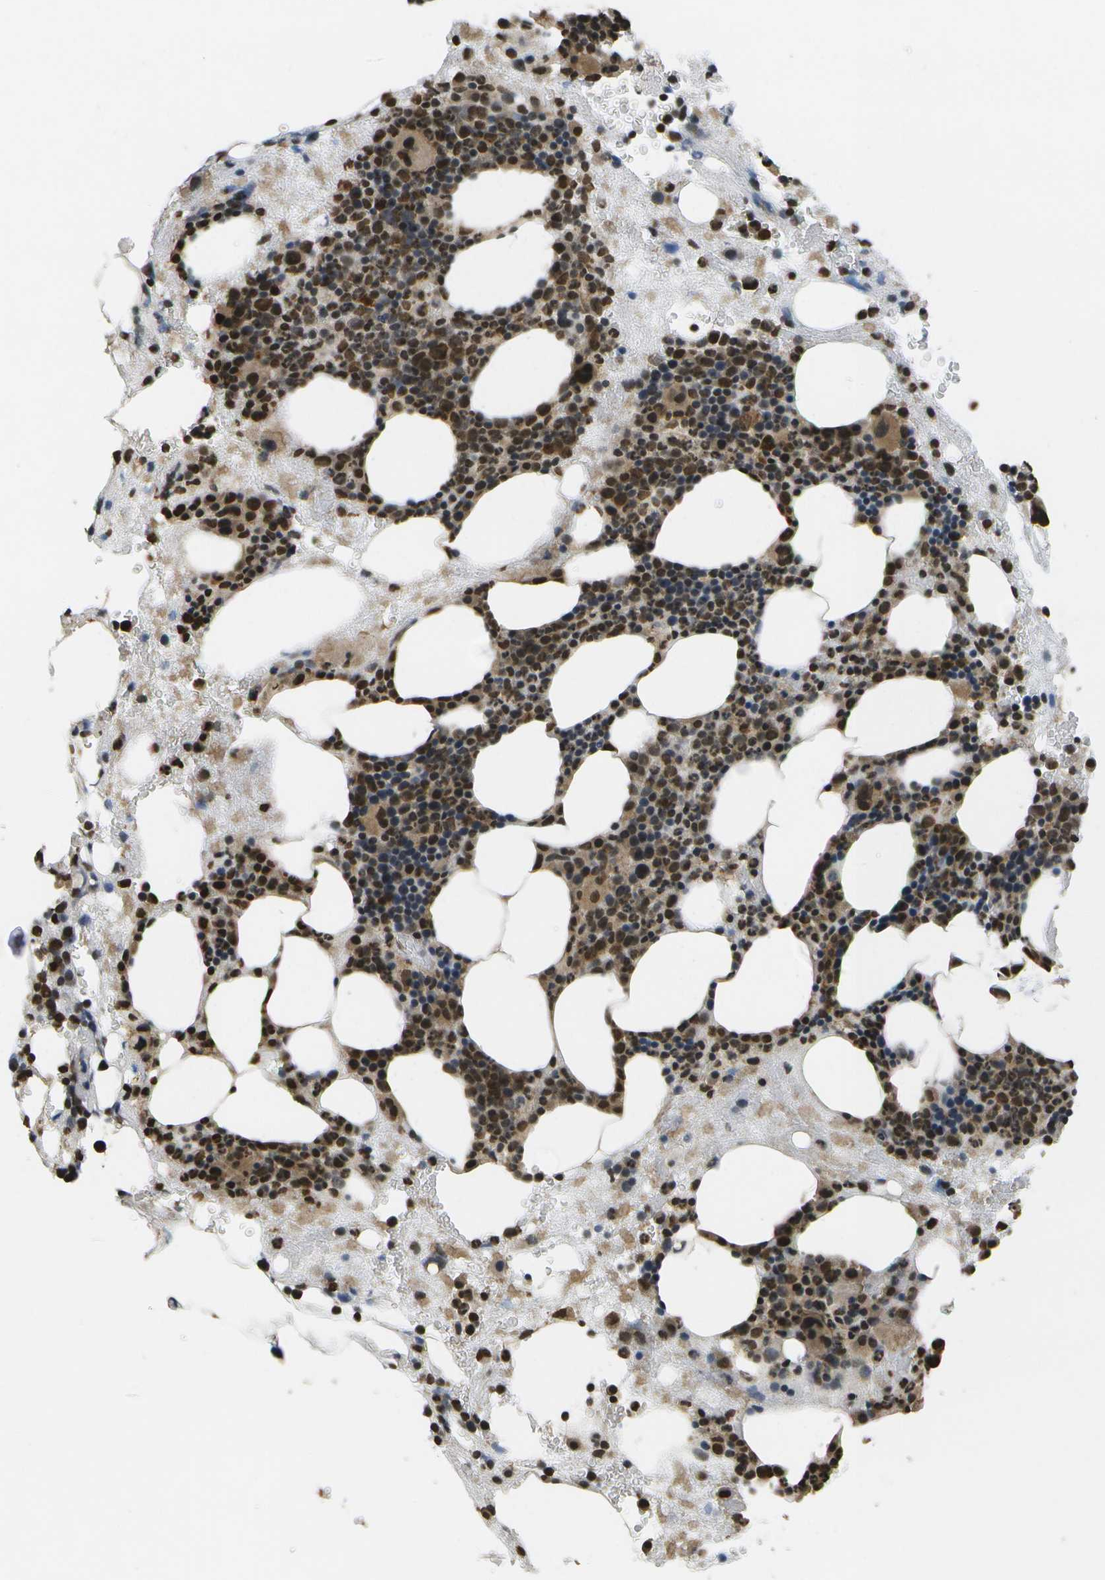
{"staining": {"intensity": "strong", "quantity": "25%-75%", "location": "cytoplasmic/membranous,nuclear"}, "tissue": "bone marrow", "cell_type": "Hematopoietic cells", "image_type": "normal", "snomed": [{"axis": "morphology", "description": "Normal tissue, NOS"}, {"axis": "morphology", "description": "Inflammation, NOS"}, {"axis": "topography", "description": "Bone marrow"}], "caption": "High-magnification brightfield microscopy of unremarkable bone marrow stained with DAB (brown) and counterstained with hematoxylin (blue). hematopoietic cells exhibit strong cytoplasmic/membranous,nuclear positivity is present in about25%-75% of cells. (DAB (3,3'-diaminobenzidine) IHC, brown staining for protein, blue staining for nuclei).", "gene": "SPEN", "patient": {"sex": "female", "age": 78}}